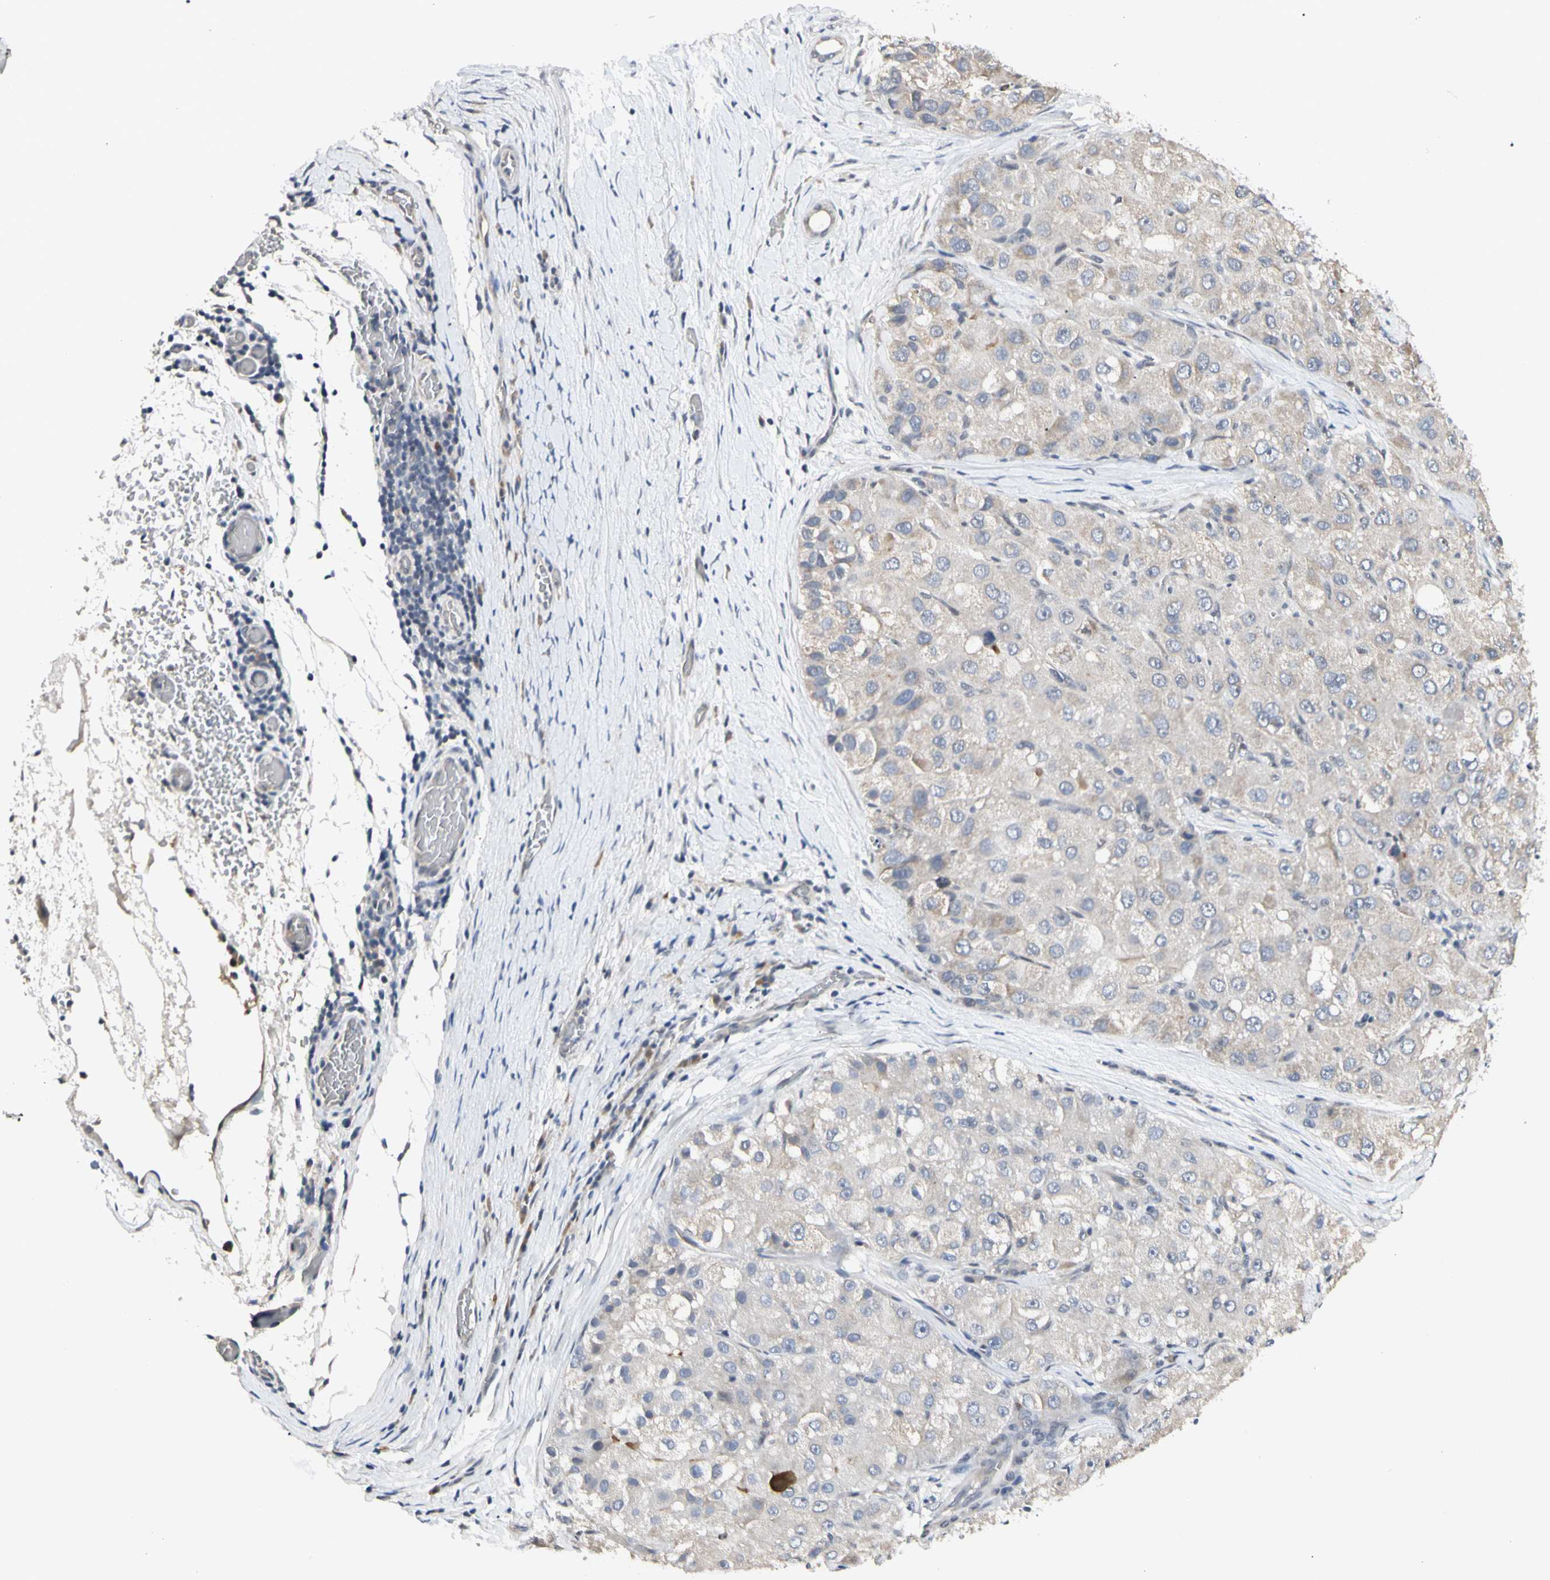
{"staining": {"intensity": "negative", "quantity": "none", "location": "none"}, "tissue": "liver cancer", "cell_type": "Tumor cells", "image_type": "cancer", "snomed": [{"axis": "morphology", "description": "Carcinoma, Hepatocellular, NOS"}, {"axis": "topography", "description": "Liver"}], "caption": "Immunohistochemistry (IHC) histopathology image of human liver hepatocellular carcinoma stained for a protein (brown), which exhibits no staining in tumor cells. Nuclei are stained in blue.", "gene": "GREM1", "patient": {"sex": "male", "age": 80}}